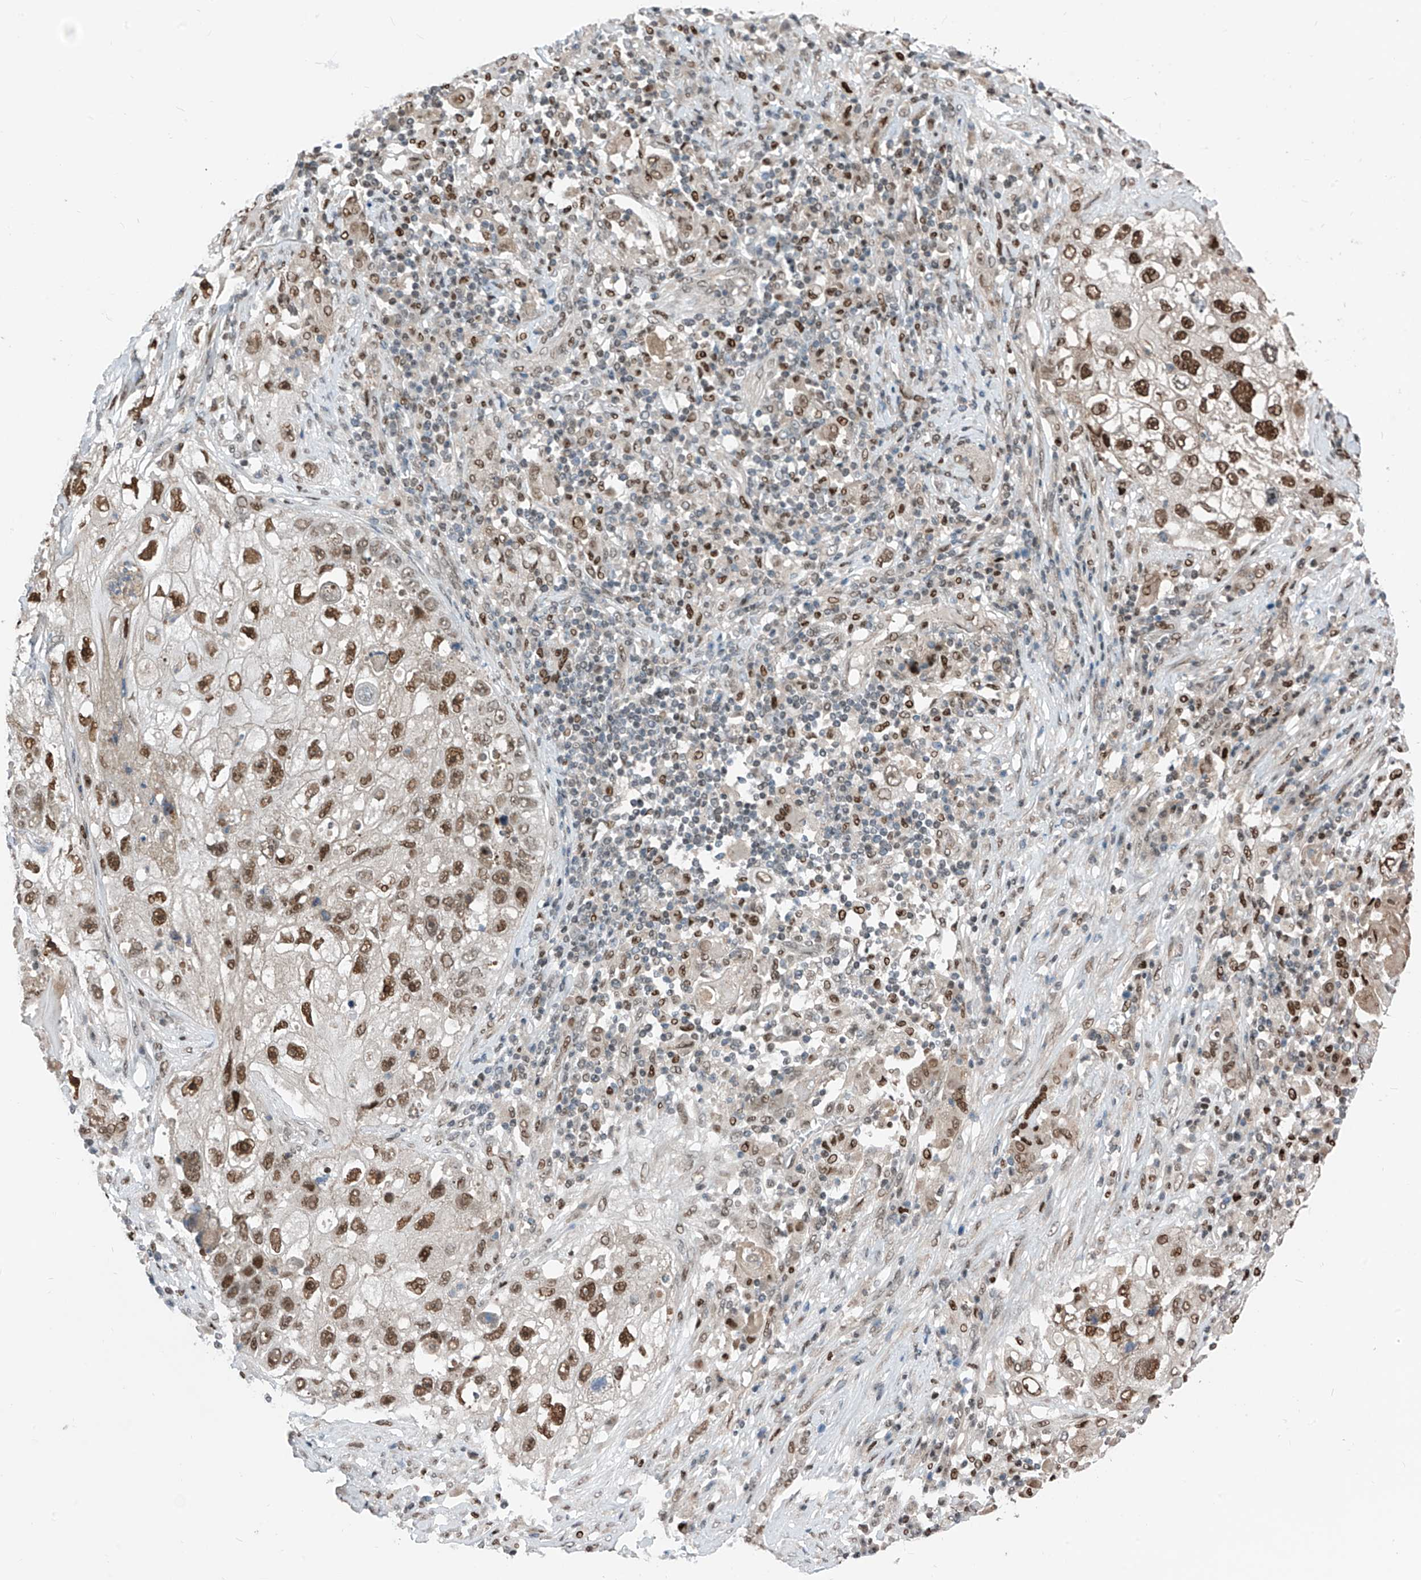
{"staining": {"intensity": "moderate", "quantity": ">75%", "location": "nuclear"}, "tissue": "lung cancer", "cell_type": "Tumor cells", "image_type": "cancer", "snomed": [{"axis": "morphology", "description": "Squamous cell carcinoma, NOS"}, {"axis": "topography", "description": "Lung"}], "caption": "Immunohistochemical staining of human lung cancer (squamous cell carcinoma) demonstrates medium levels of moderate nuclear staining in approximately >75% of tumor cells.", "gene": "RBP7", "patient": {"sex": "male", "age": 61}}